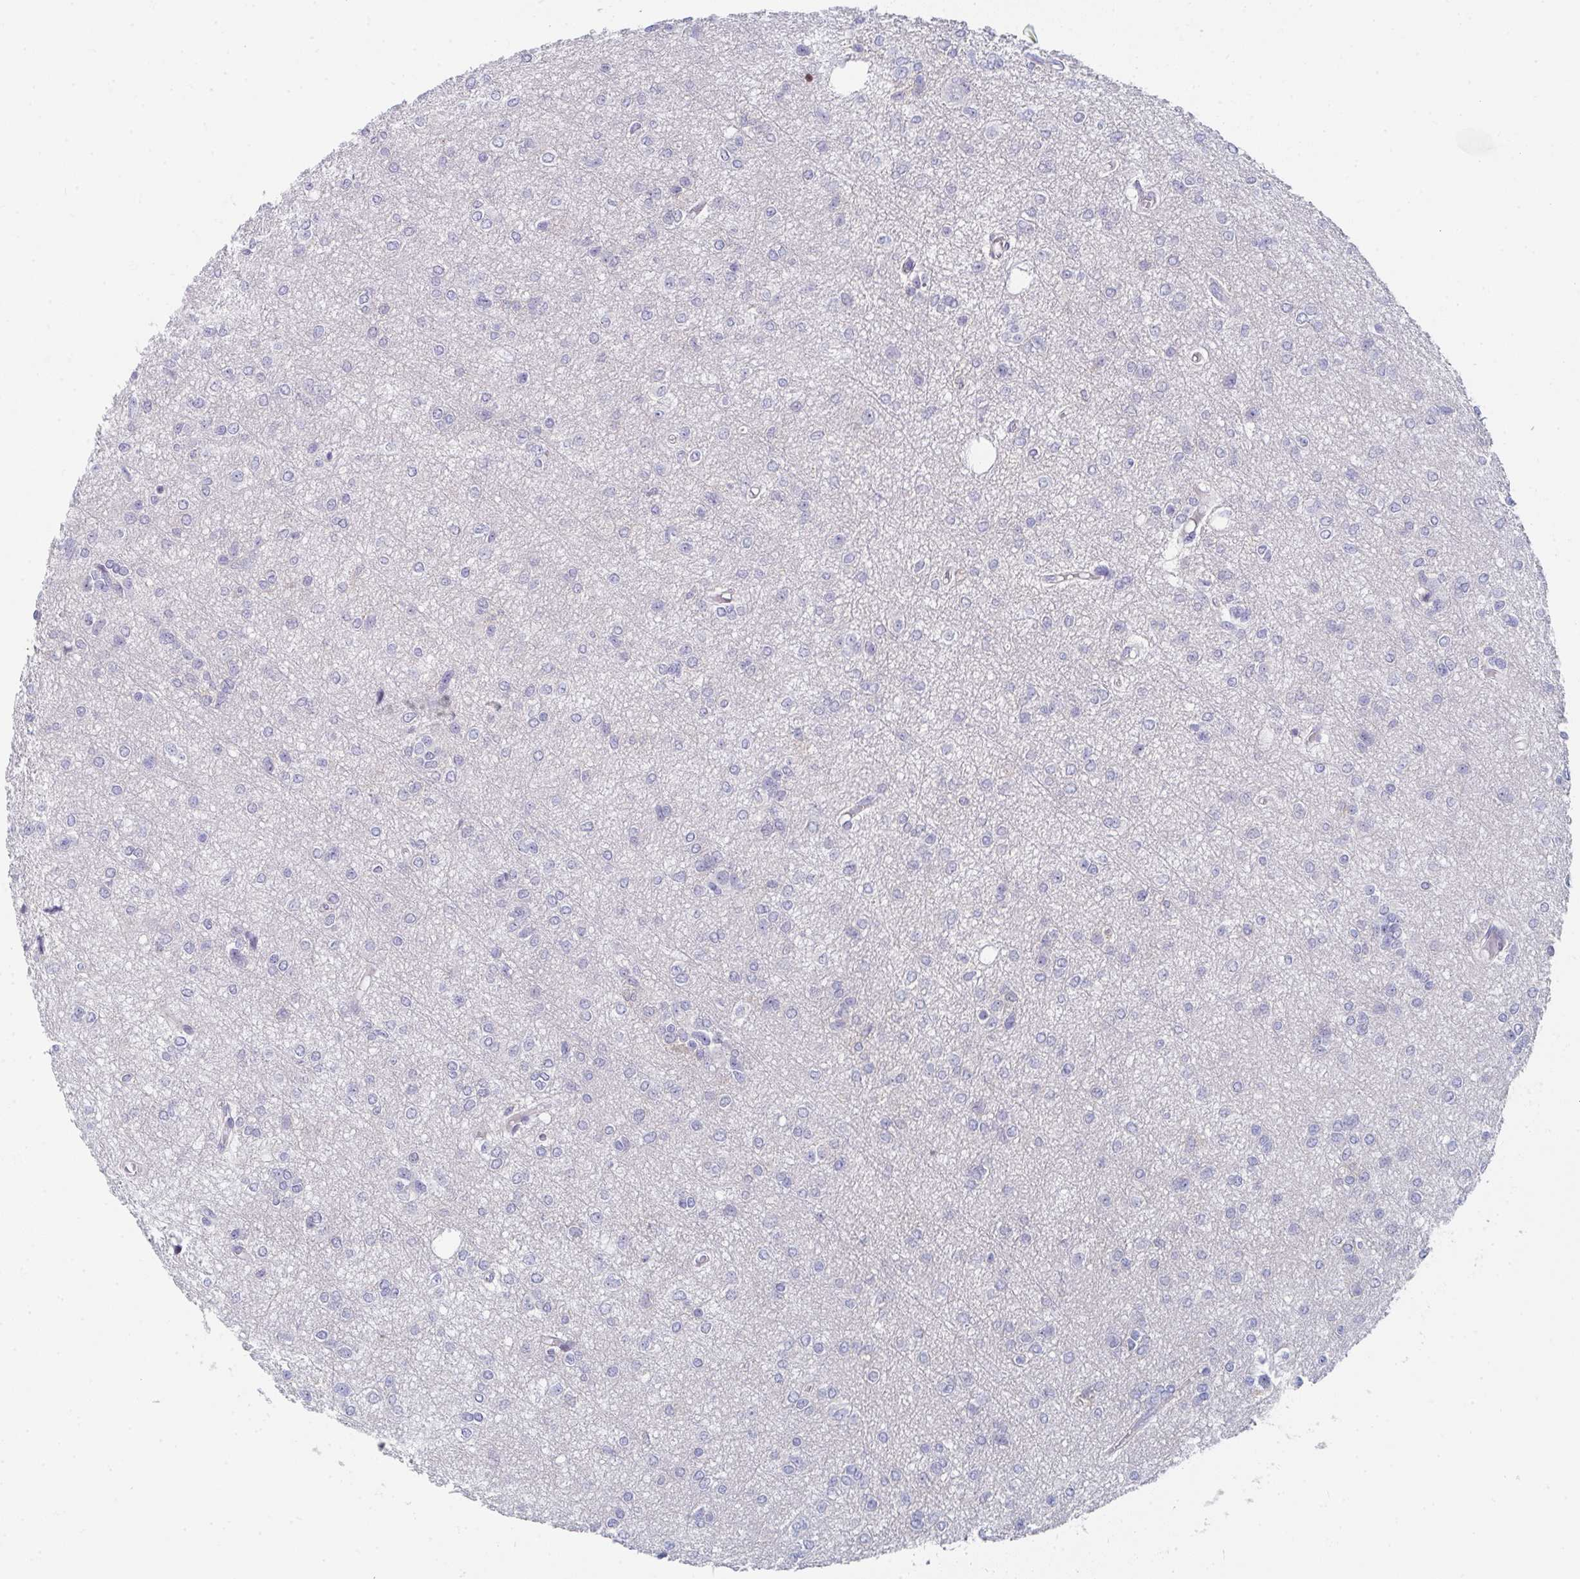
{"staining": {"intensity": "negative", "quantity": "none", "location": "none"}, "tissue": "glioma", "cell_type": "Tumor cells", "image_type": "cancer", "snomed": [{"axis": "morphology", "description": "Glioma, malignant, Low grade"}, {"axis": "topography", "description": "Brain"}], "caption": "Glioma was stained to show a protein in brown. There is no significant positivity in tumor cells. (Brightfield microscopy of DAB (3,3'-diaminobenzidine) immunohistochemistry at high magnification).", "gene": "KLHL33", "patient": {"sex": "male", "age": 26}}